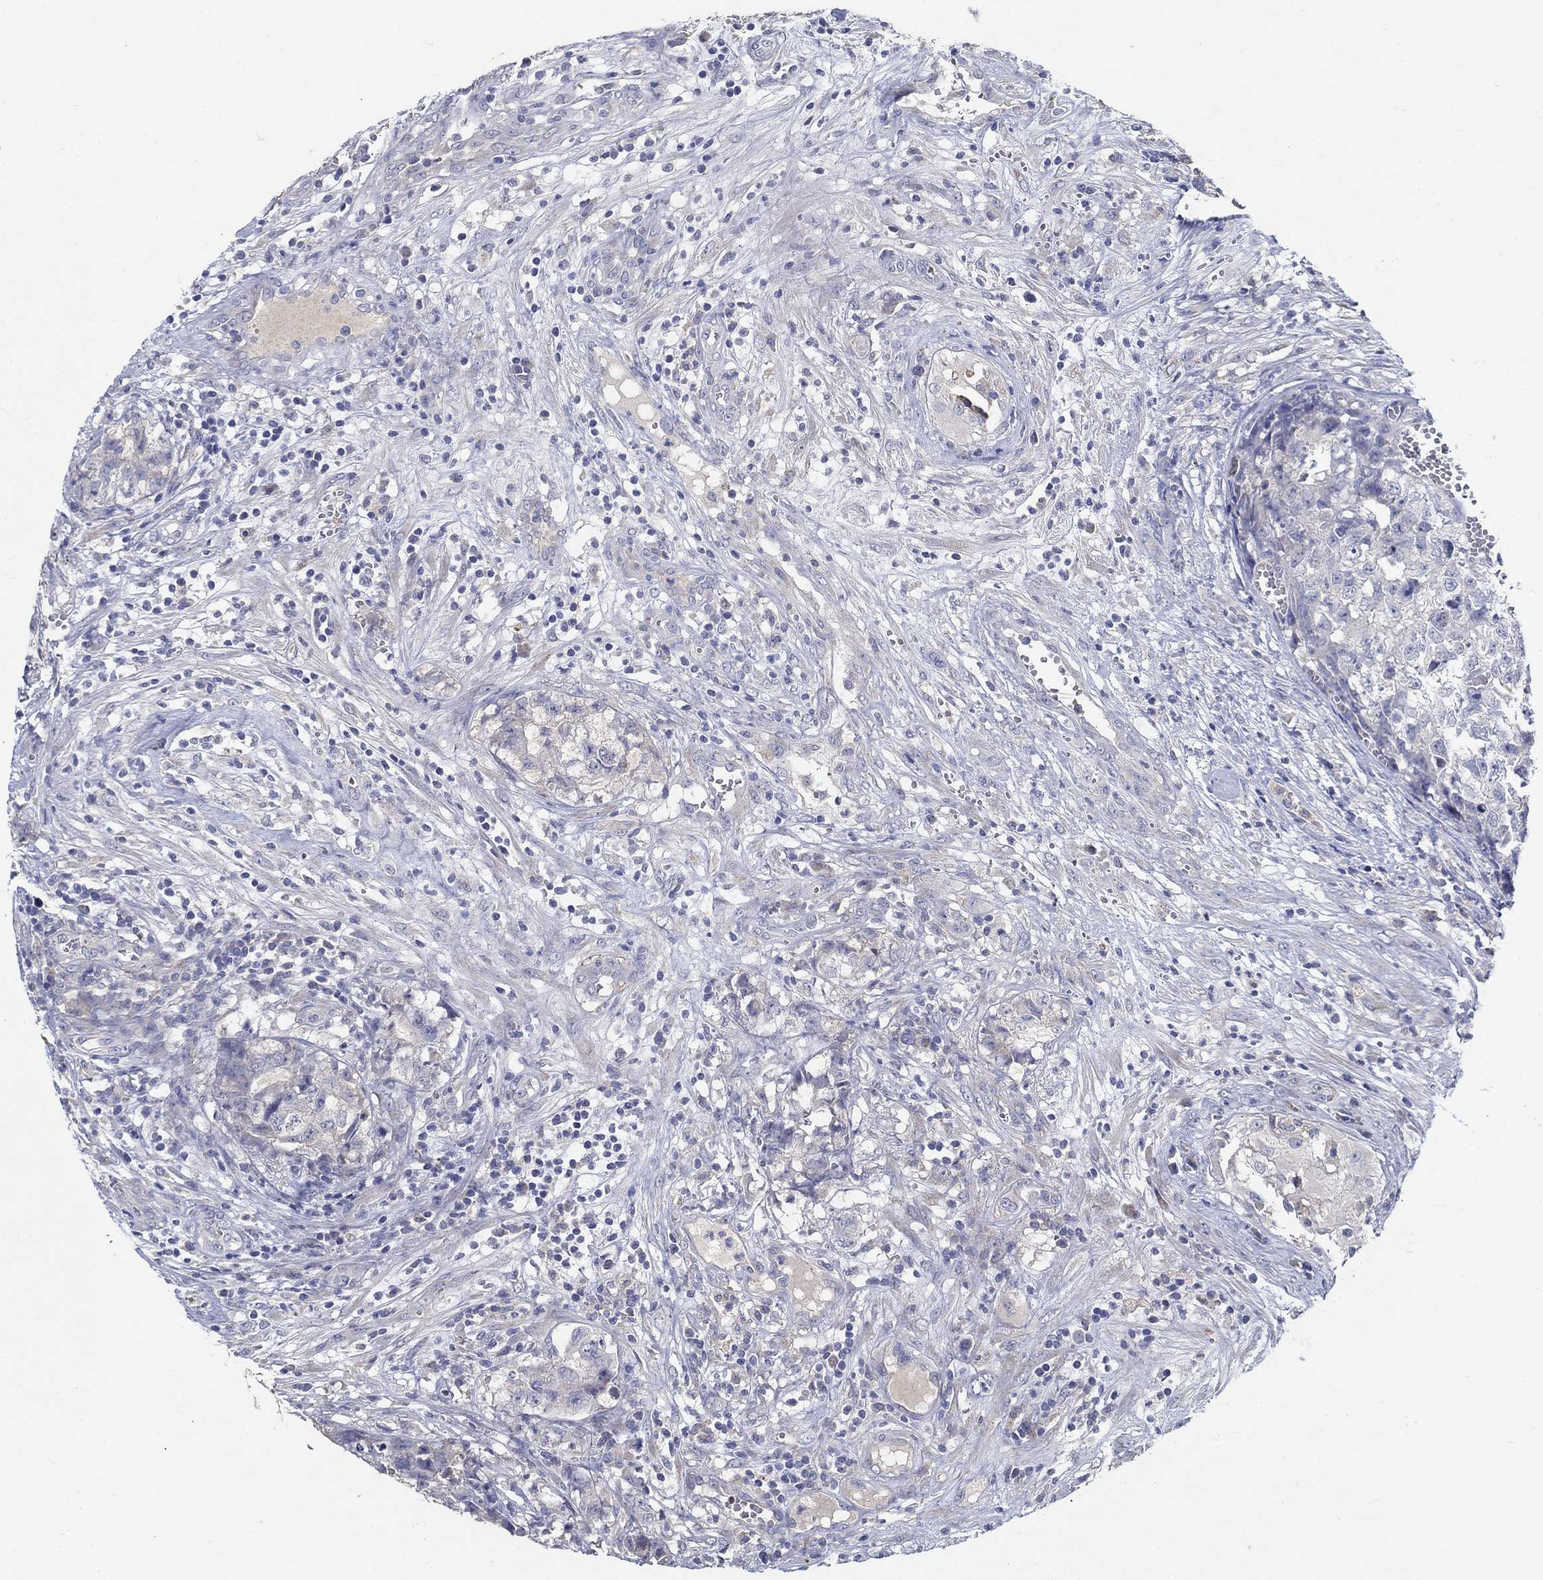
{"staining": {"intensity": "negative", "quantity": "none", "location": "none"}, "tissue": "testis cancer", "cell_type": "Tumor cells", "image_type": "cancer", "snomed": [{"axis": "morphology", "description": "Seminoma, NOS"}, {"axis": "morphology", "description": "Carcinoma, Embryonal, NOS"}, {"axis": "topography", "description": "Testis"}], "caption": "There is no significant staining in tumor cells of embryonal carcinoma (testis).", "gene": "PROZ", "patient": {"sex": "male", "age": 22}}